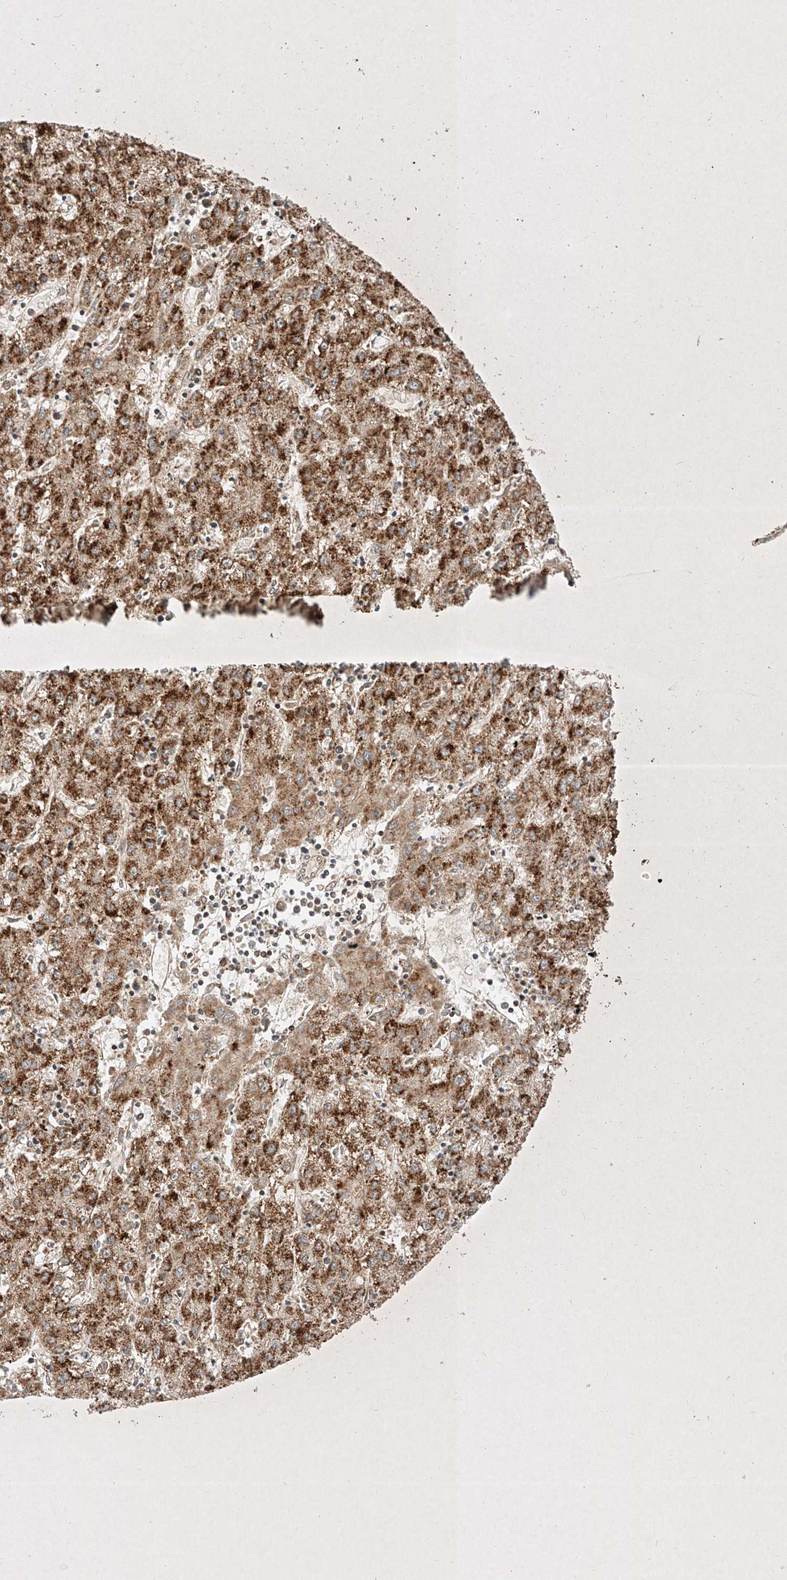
{"staining": {"intensity": "strong", "quantity": ">75%", "location": "cytoplasmic/membranous"}, "tissue": "liver cancer", "cell_type": "Tumor cells", "image_type": "cancer", "snomed": [{"axis": "morphology", "description": "Carcinoma, Hepatocellular, NOS"}, {"axis": "topography", "description": "Liver"}], "caption": "A high amount of strong cytoplasmic/membranous staining is identified in about >75% of tumor cells in liver cancer (hepatocellular carcinoma) tissue.", "gene": "EPG5", "patient": {"sex": "male", "age": 72}}